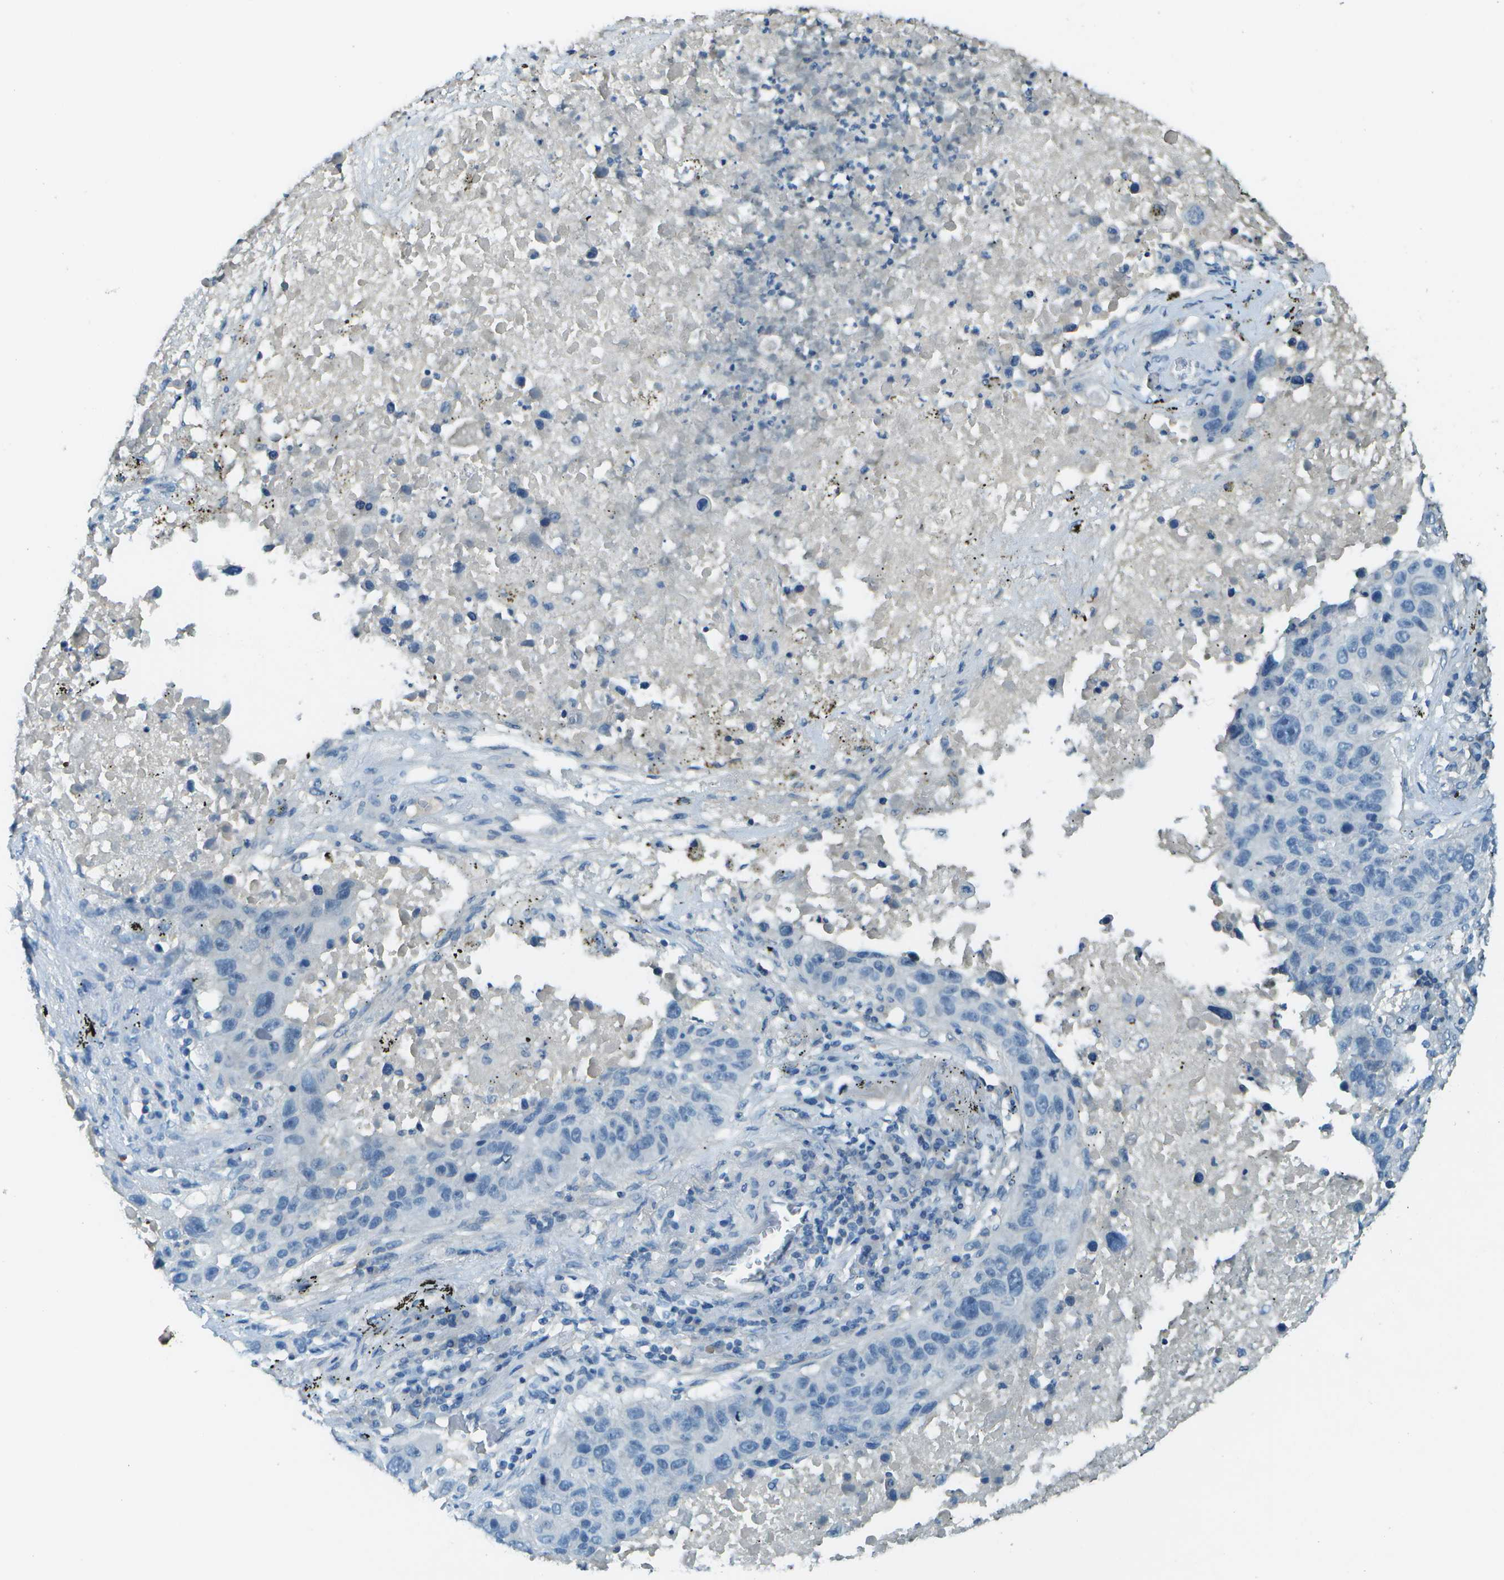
{"staining": {"intensity": "negative", "quantity": "none", "location": "none"}, "tissue": "lung cancer", "cell_type": "Tumor cells", "image_type": "cancer", "snomed": [{"axis": "morphology", "description": "Squamous cell carcinoma, NOS"}, {"axis": "topography", "description": "Lung"}], "caption": "Immunohistochemistry (IHC) image of lung cancer stained for a protein (brown), which demonstrates no staining in tumor cells. (DAB immunohistochemistry visualized using brightfield microscopy, high magnification).", "gene": "LGI2", "patient": {"sex": "male", "age": 57}}